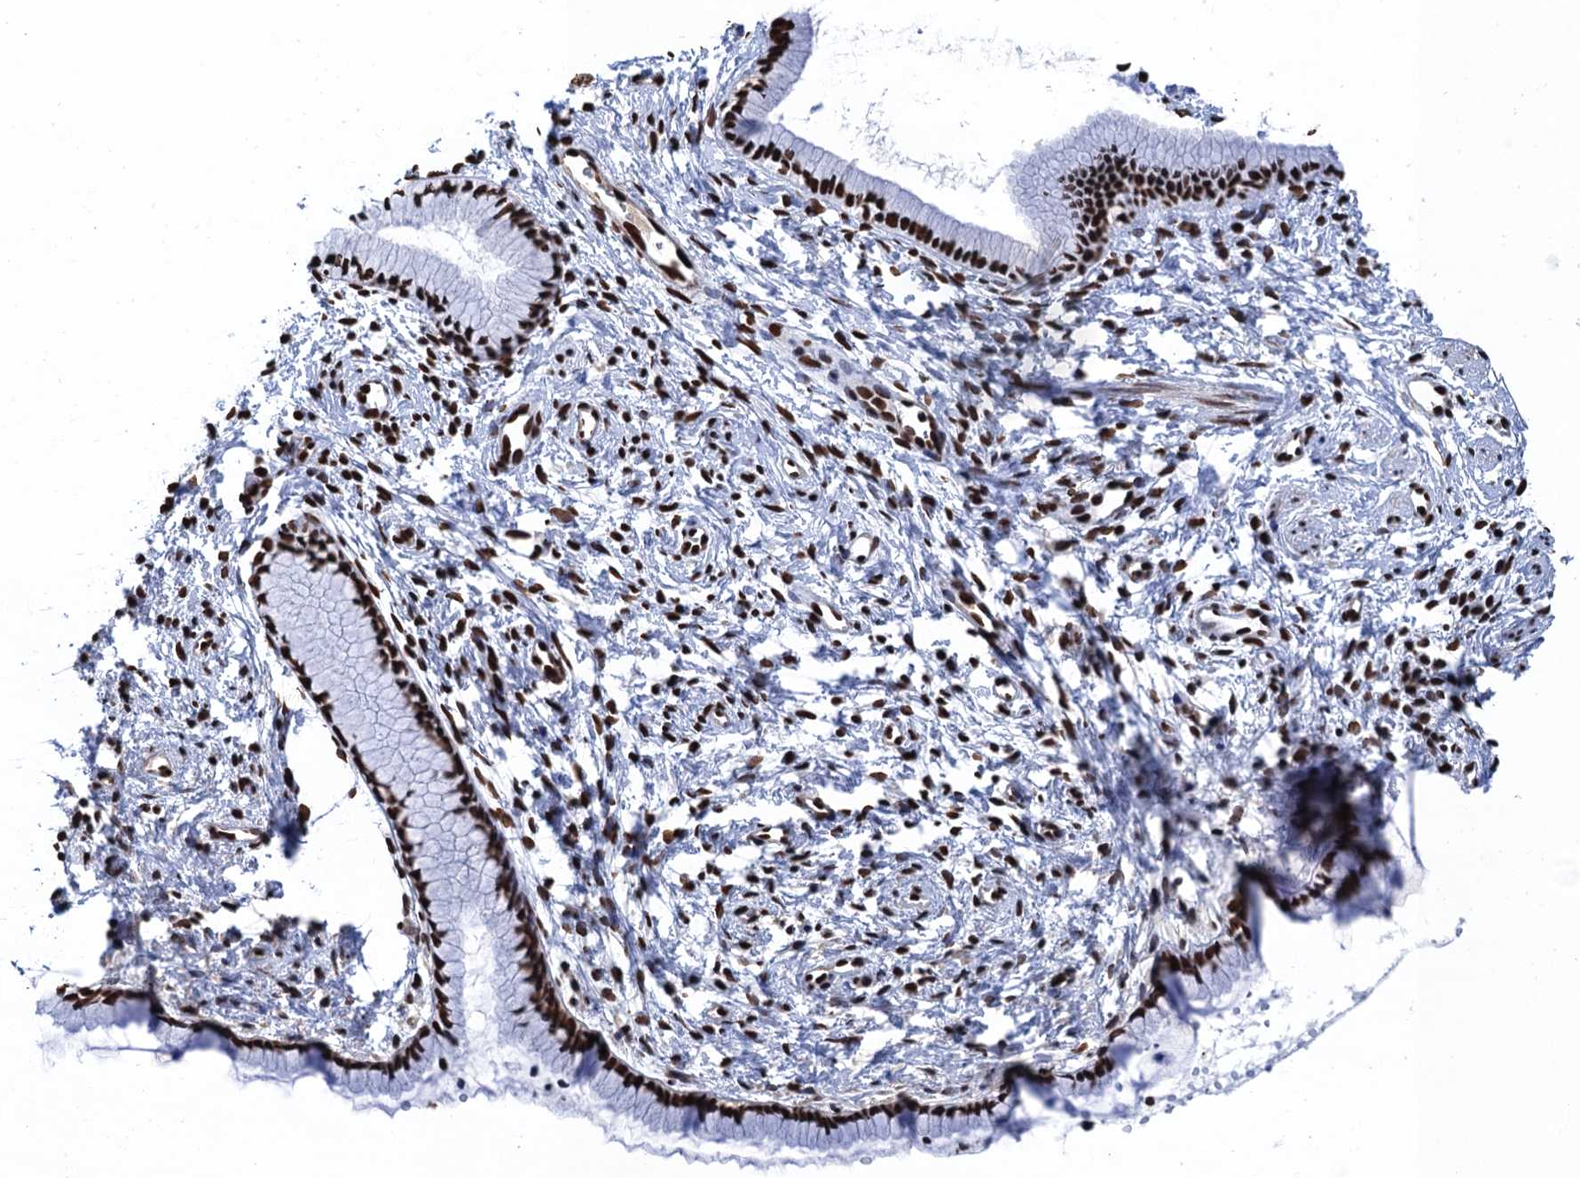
{"staining": {"intensity": "strong", "quantity": ">75%", "location": "nuclear"}, "tissue": "cervix", "cell_type": "Glandular cells", "image_type": "normal", "snomed": [{"axis": "morphology", "description": "Normal tissue, NOS"}, {"axis": "topography", "description": "Cervix"}], "caption": "Protein staining of unremarkable cervix displays strong nuclear expression in about >75% of glandular cells.", "gene": "UBA2", "patient": {"sex": "female", "age": 57}}